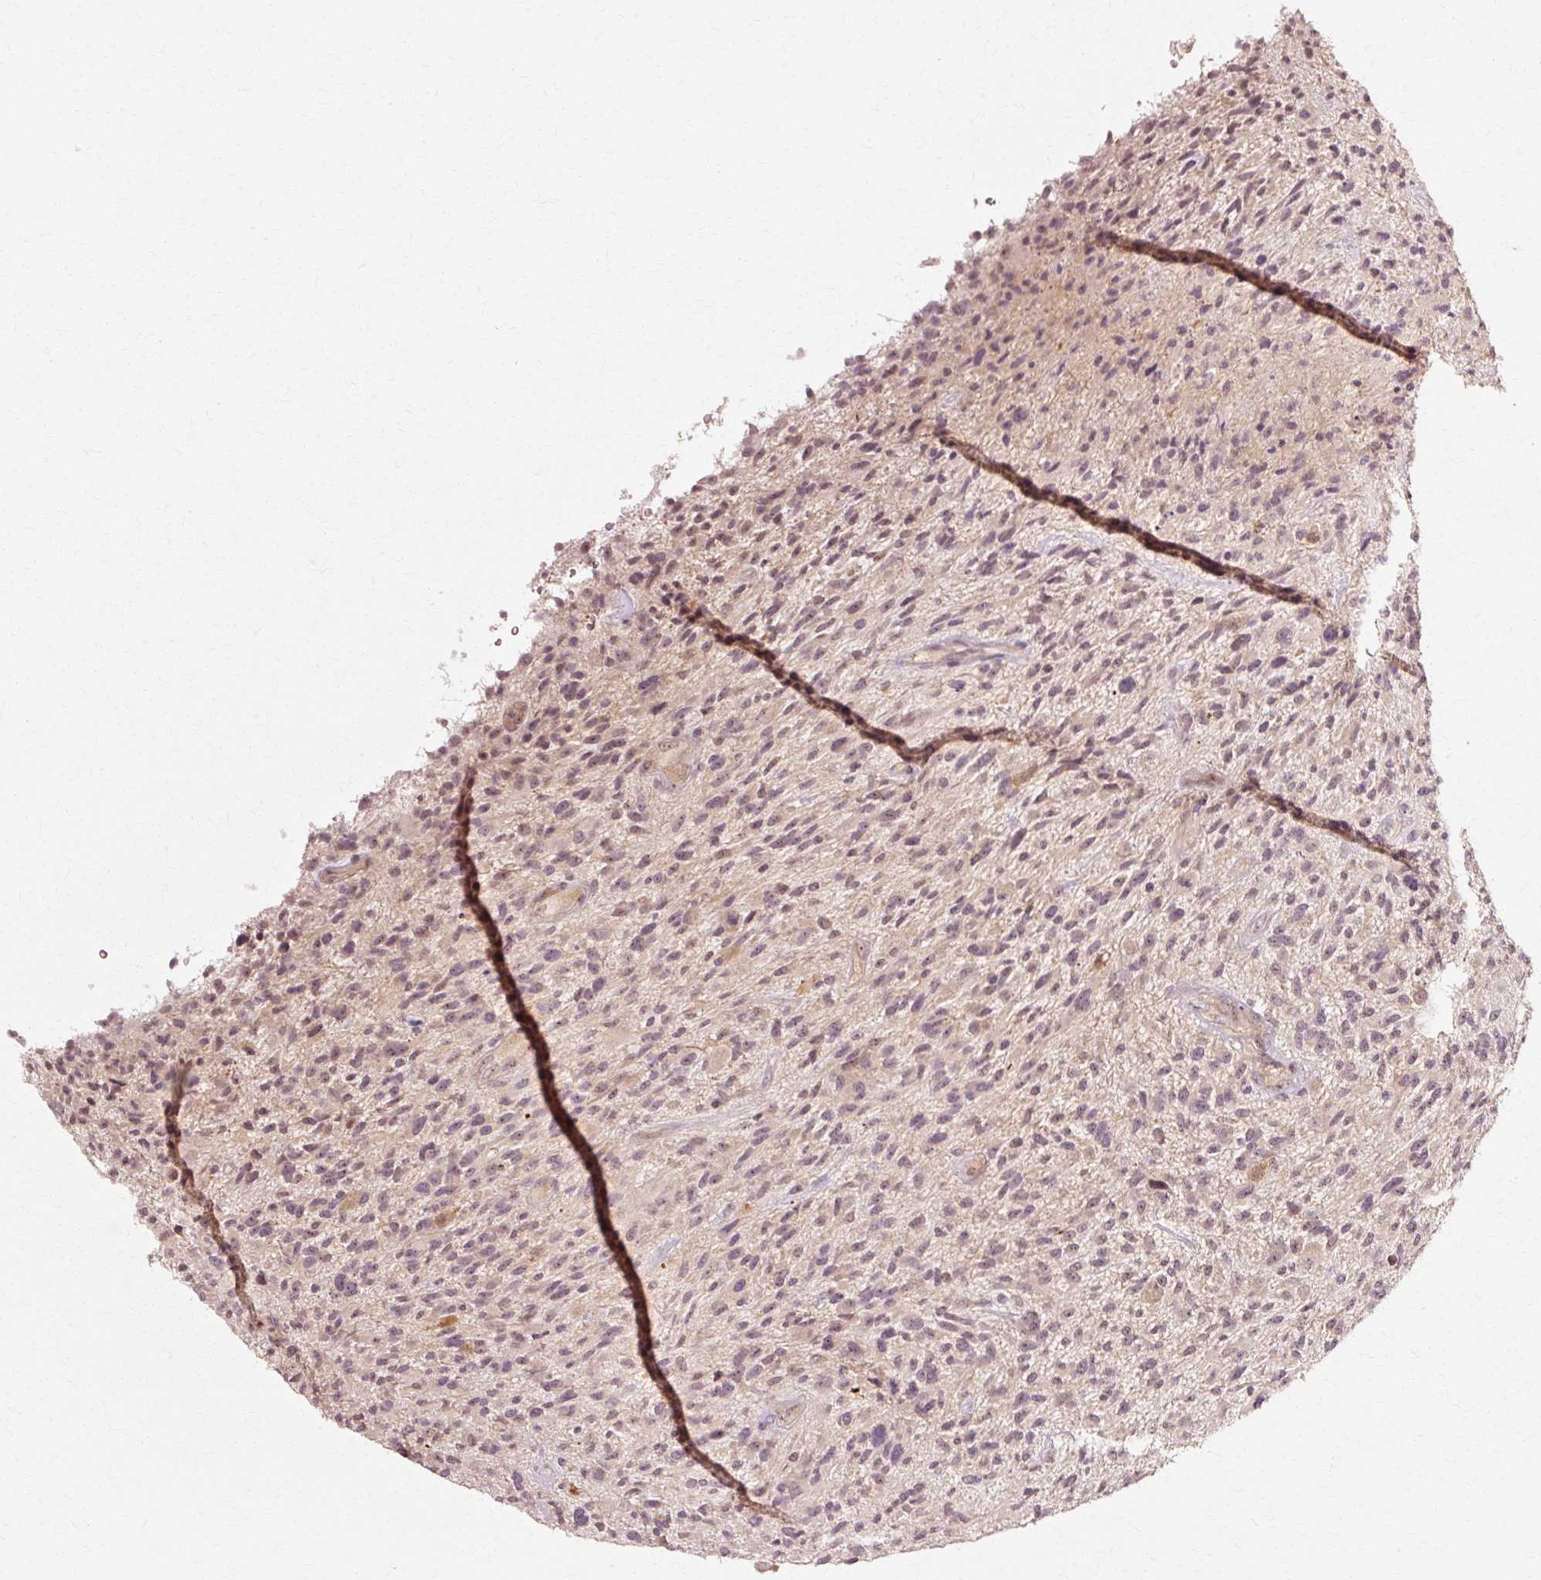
{"staining": {"intensity": "negative", "quantity": "none", "location": "none"}, "tissue": "glioma", "cell_type": "Tumor cells", "image_type": "cancer", "snomed": [{"axis": "morphology", "description": "Glioma, malignant, High grade"}, {"axis": "topography", "description": "Brain"}], "caption": "A high-resolution image shows immunohistochemistry staining of glioma, which demonstrates no significant positivity in tumor cells.", "gene": "RGPD5", "patient": {"sex": "male", "age": 47}}